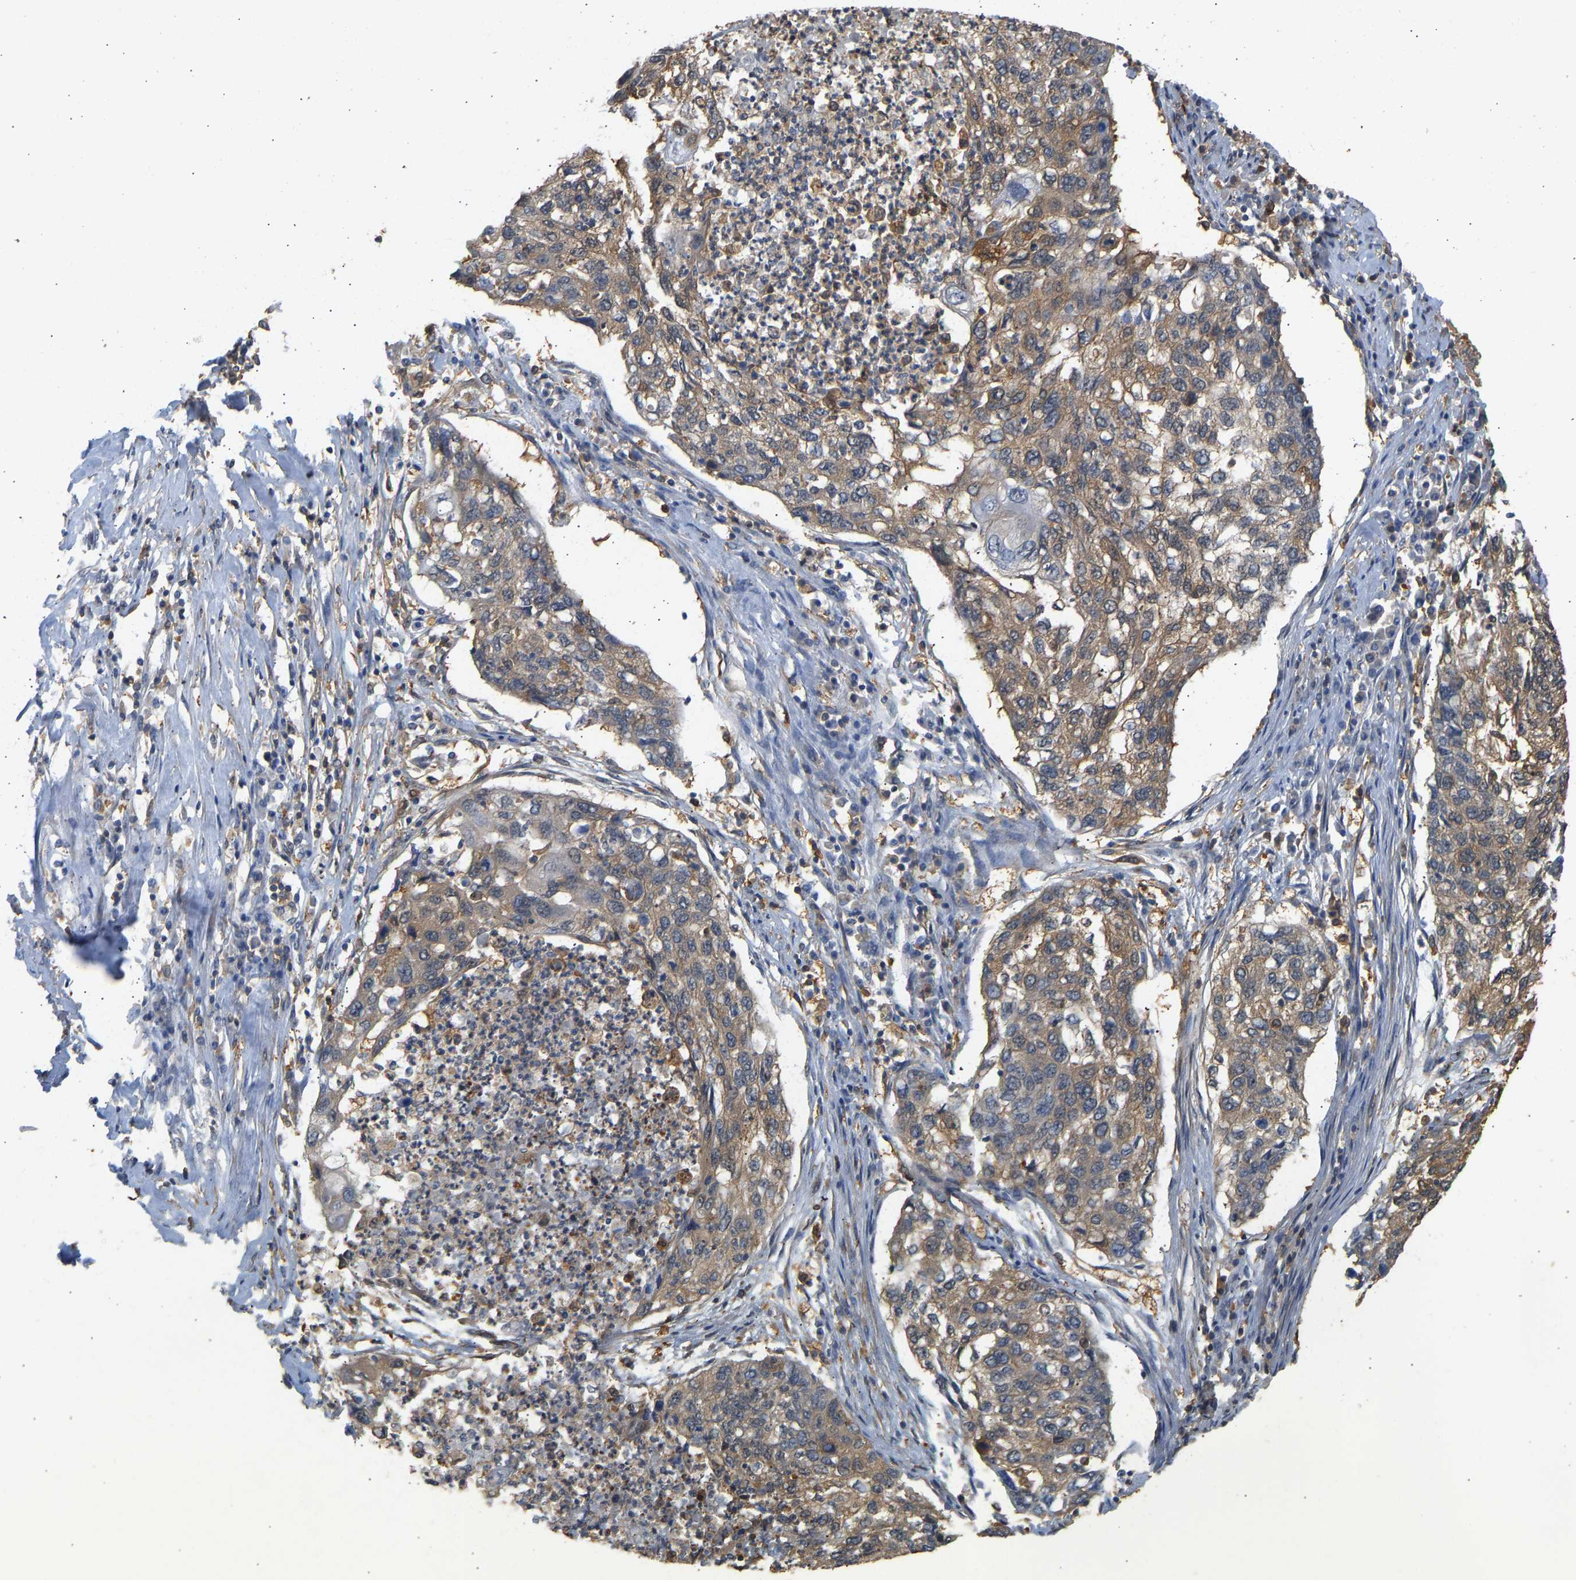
{"staining": {"intensity": "moderate", "quantity": ">75%", "location": "cytoplasmic/membranous"}, "tissue": "lung cancer", "cell_type": "Tumor cells", "image_type": "cancer", "snomed": [{"axis": "morphology", "description": "Squamous cell carcinoma, NOS"}, {"axis": "topography", "description": "Lung"}], "caption": "Lung cancer (squamous cell carcinoma) stained with DAB (3,3'-diaminobenzidine) immunohistochemistry (IHC) exhibits medium levels of moderate cytoplasmic/membranous positivity in approximately >75% of tumor cells.", "gene": "ENO1", "patient": {"sex": "female", "age": 63}}